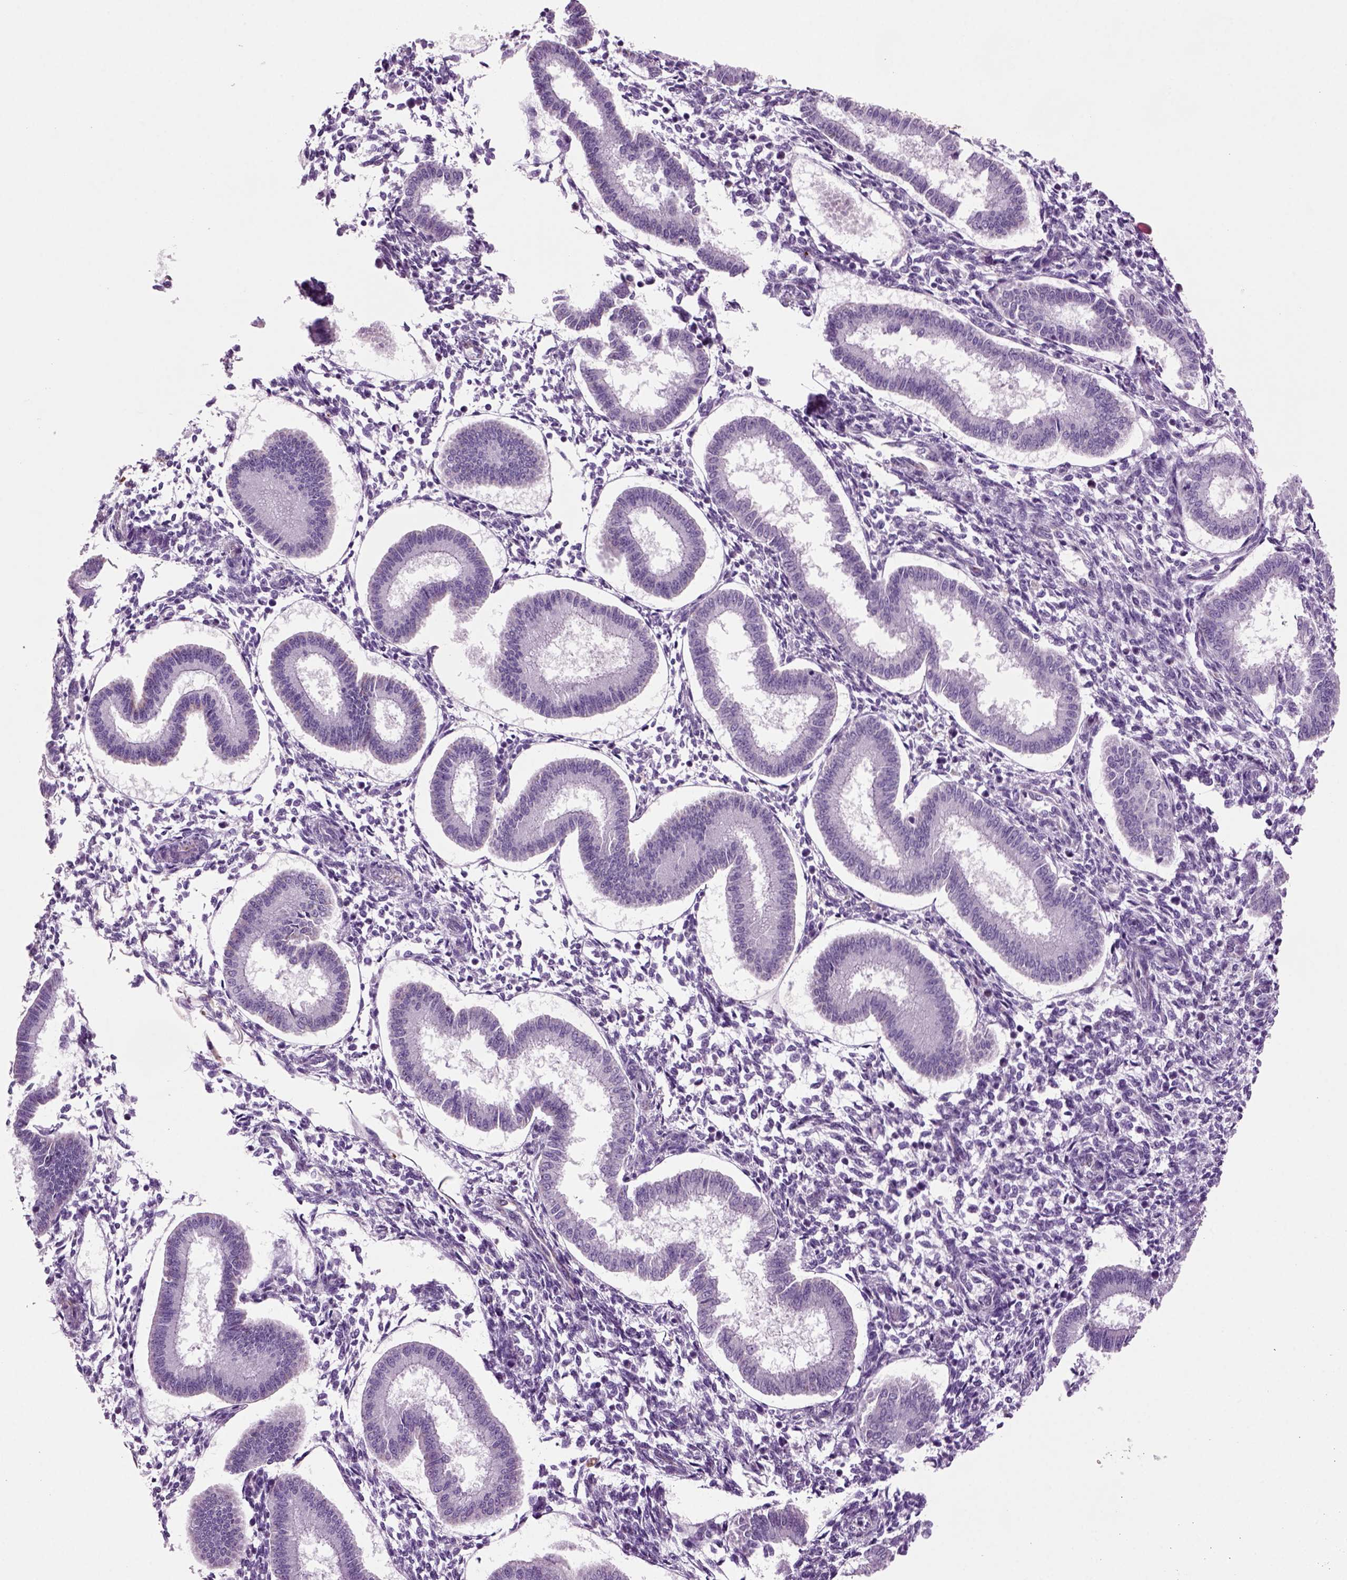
{"staining": {"intensity": "strong", "quantity": "<25%", "location": "cytoplasmic/membranous"}, "tissue": "endometrium", "cell_type": "Cells in endometrial stroma", "image_type": "normal", "snomed": [{"axis": "morphology", "description": "Normal tissue, NOS"}, {"axis": "topography", "description": "Endometrium"}], "caption": "Immunohistochemical staining of unremarkable endometrium shows medium levels of strong cytoplasmic/membranous expression in approximately <25% of cells in endometrial stroma.", "gene": "ACER3", "patient": {"sex": "female", "age": 43}}